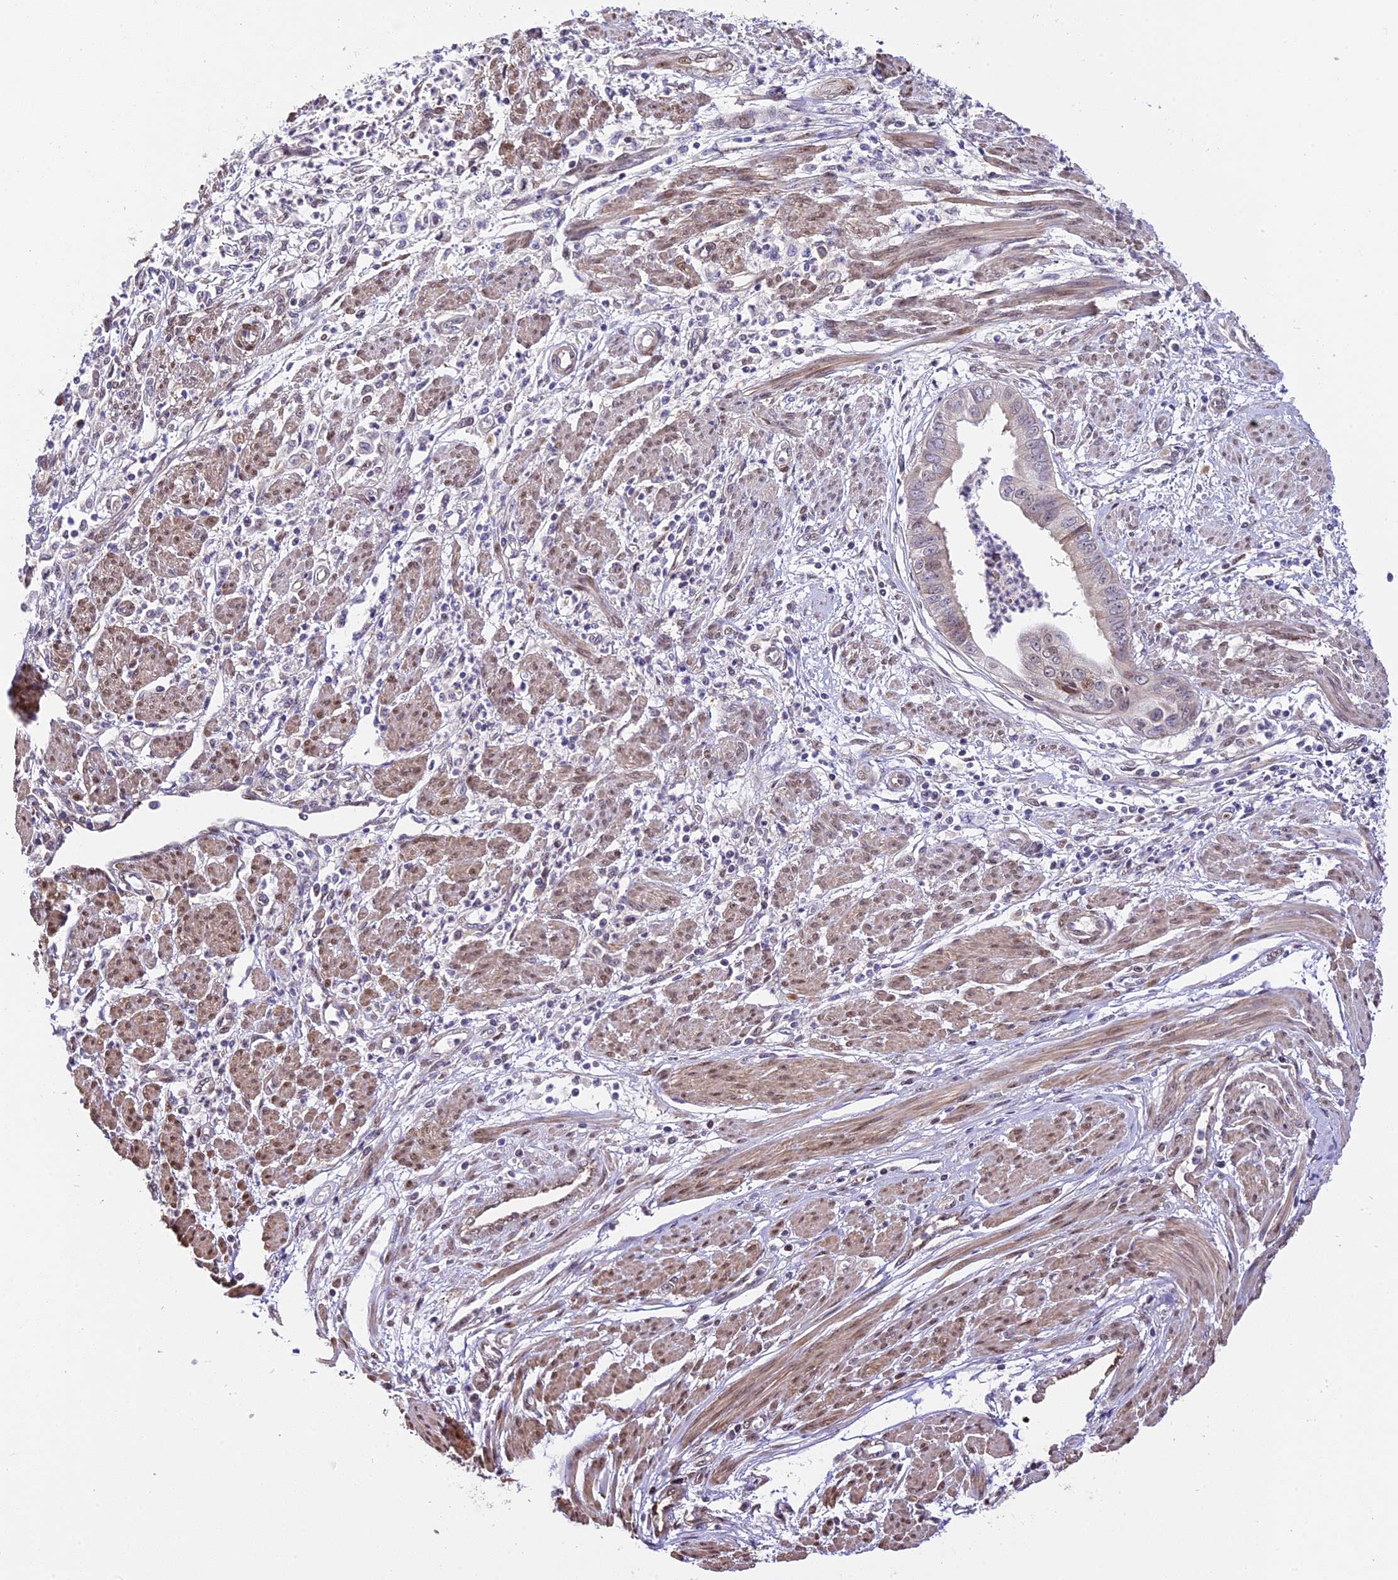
{"staining": {"intensity": "weak", "quantity": "<25%", "location": "nuclear"}, "tissue": "endometrial cancer", "cell_type": "Tumor cells", "image_type": "cancer", "snomed": [{"axis": "morphology", "description": "Adenocarcinoma, NOS"}, {"axis": "topography", "description": "Endometrium"}], "caption": "A high-resolution image shows immunohistochemistry staining of endometrial adenocarcinoma, which exhibits no significant positivity in tumor cells. (Immunohistochemistry (ihc), brightfield microscopy, high magnification).", "gene": "HERPUD1", "patient": {"sex": "female", "age": 73}}